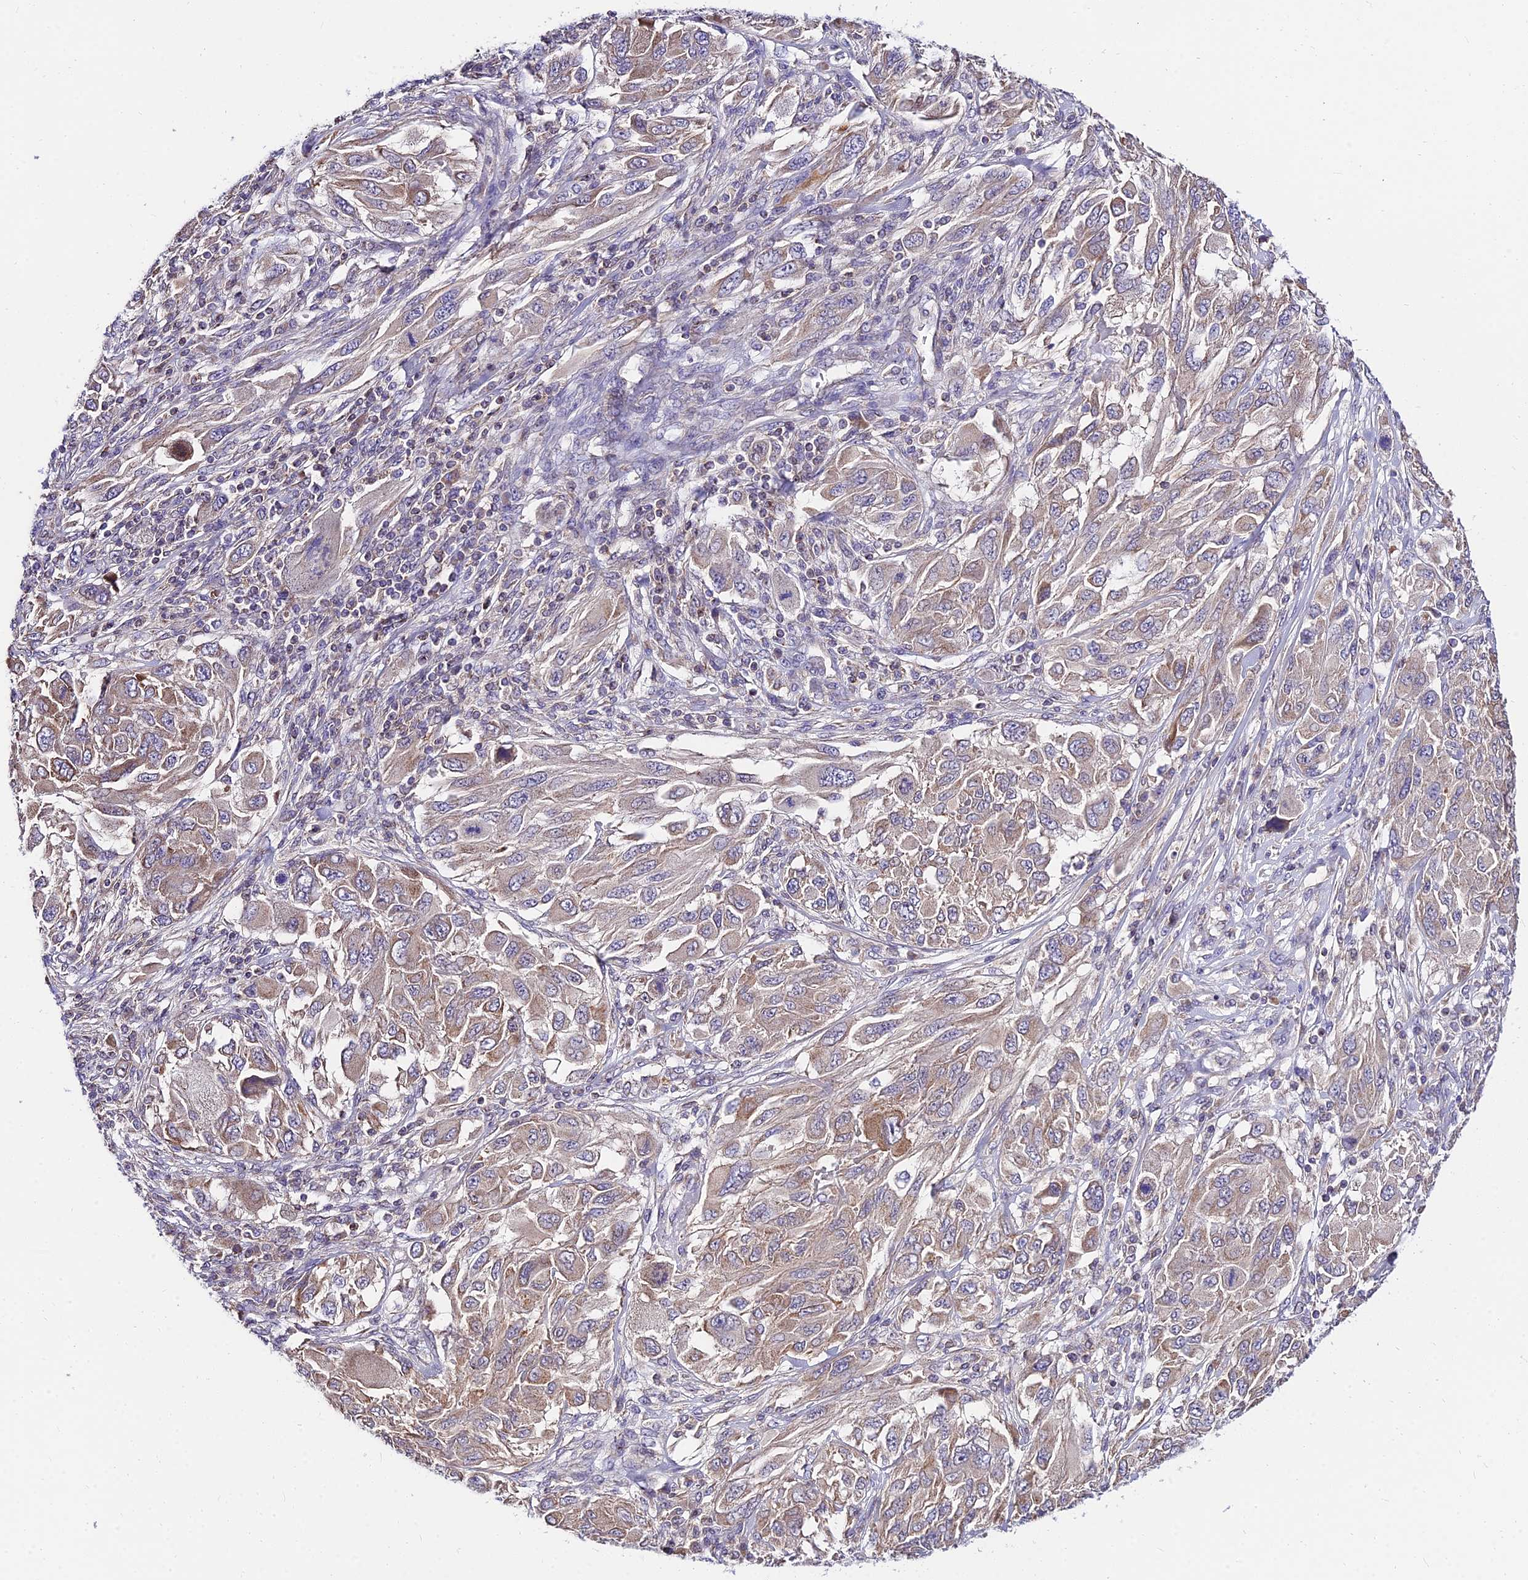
{"staining": {"intensity": "weak", "quantity": "25%-75%", "location": "cytoplasmic/membranous"}, "tissue": "melanoma", "cell_type": "Tumor cells", "image_type": "cancer", "snomed": [{"axis": "morphology", "description": "Malignant melanoma, NOS"}, {"axis": "topography", "description": "Skin"}], "caption": "A brown stain shows weak cytoplasmic/membranous expression of a protein in melanoma tumor cells.", "gene": "C6orf132", "patient": {"sex": "female", "age": 91}}